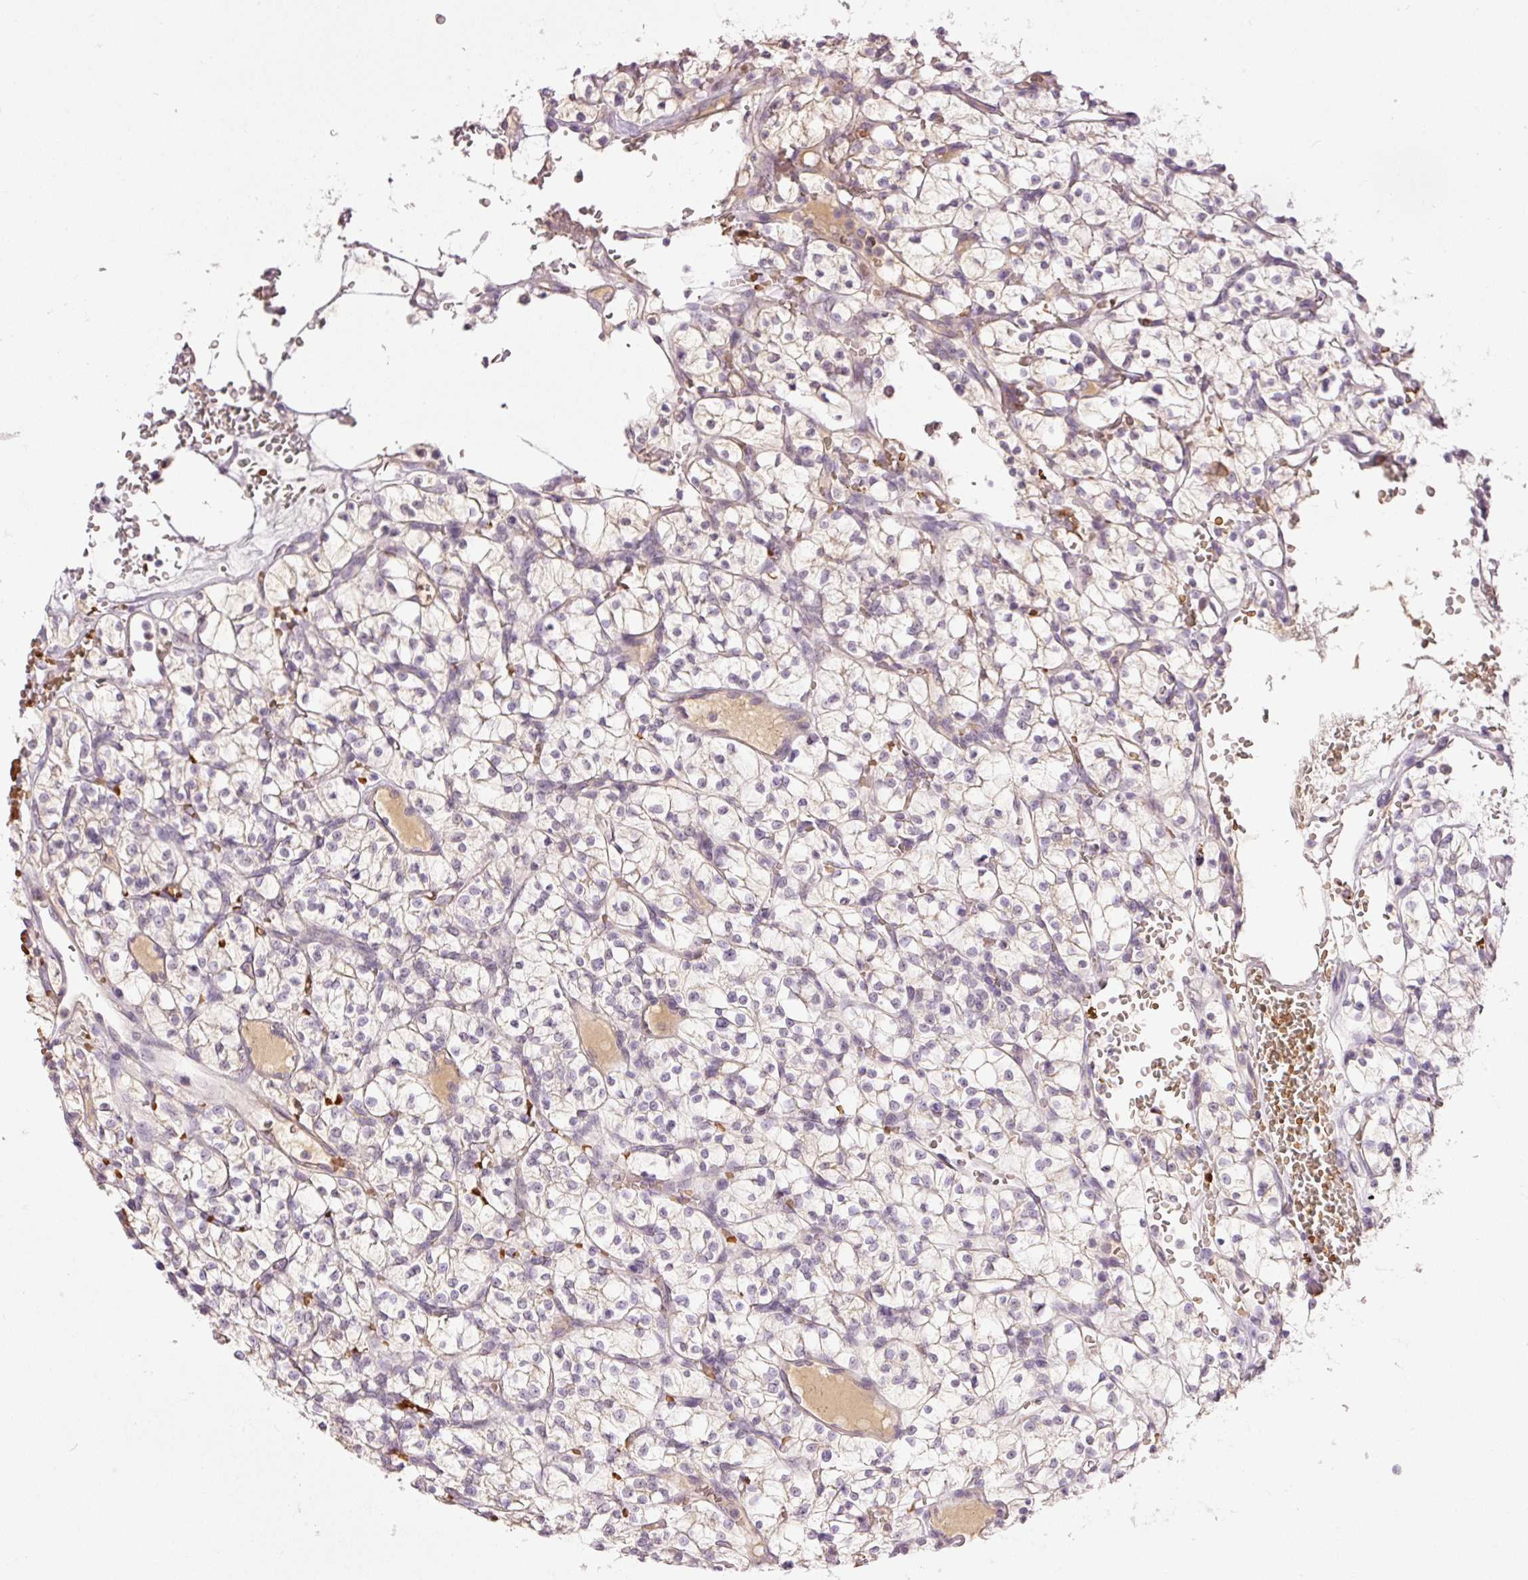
{"staining": {"intensity": "negative", "quantity": "none", "location": "none"}, "tissue": "renal cancer", "cell_type": "Tumor cells", "image_type": "cancer", "snomed": [{"axis": "morphology", "description": "Adenocarcinoma, NOS"}, {"axis": "topography", "description": "Kidney"}], "caption": "Immunohistochemistry (IHC) of human renal cancer shows no staining in tumor cells.", "gene": "LY6G6D", "patient": {"sex": "female", "age": 64}}